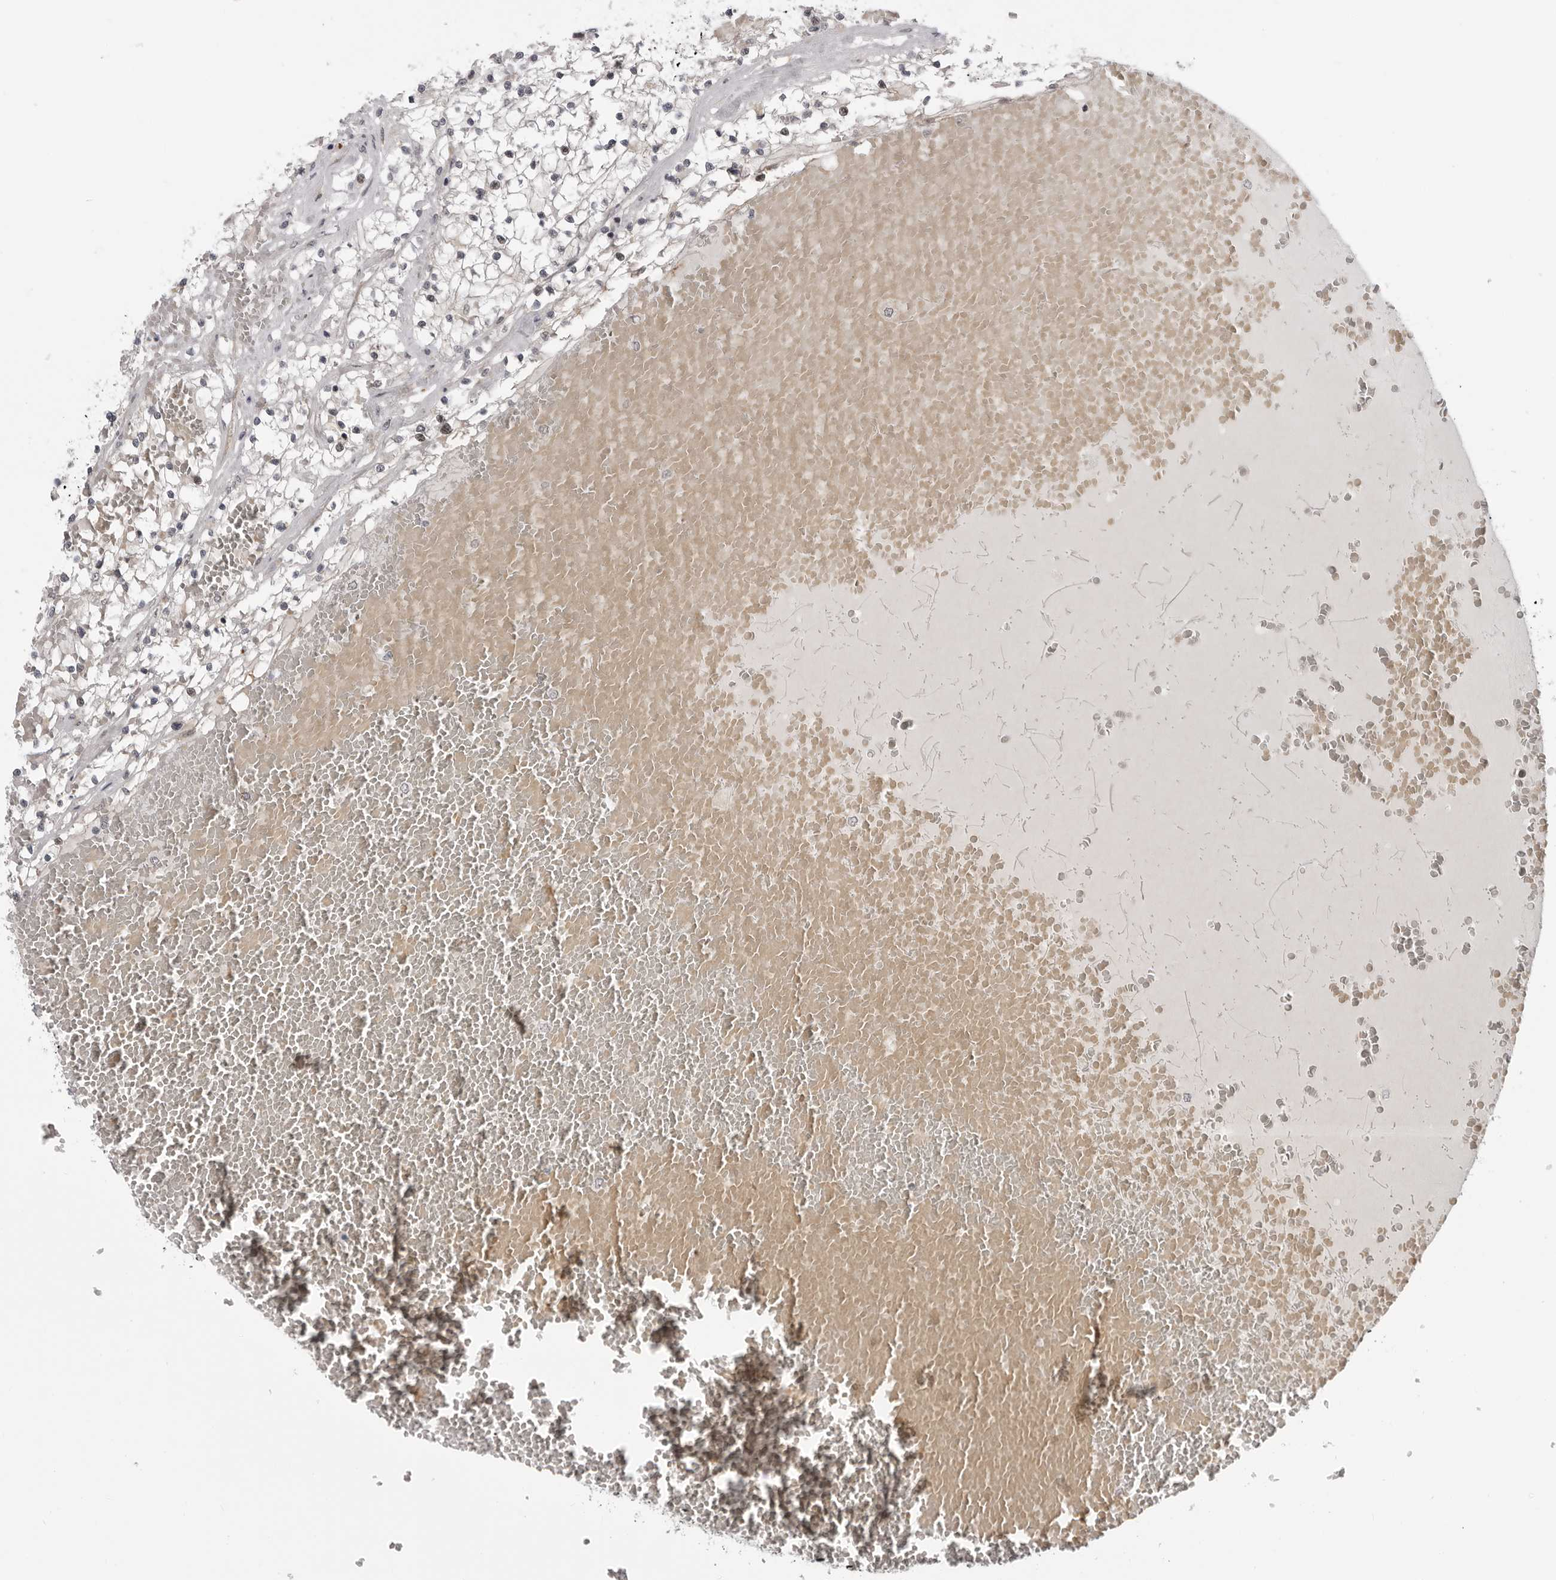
{"staining": {"intensity": "weak", "quantity": "25%-75%", "location": "nuclear"}, "tissue": "renal cancer", "cell_type": "Tumor cells", "image_type": "cancer", "snomed": [{"axis": "morphology", "description": "Normal tissue, NOS"}, {"axis": "morphology", "description": "Adenocarcinoma, NOS"}, {"axis": "topography", "description": "Kidney"}], "caption": "Brown immunohistochemical staining in human adenocarcinoma (renal) exhibits weak nuclear positivity in approximately 25%-75% of tumor cells.", "gene": "ALPK2", "patient": {"sex": "male", "age": 68}}